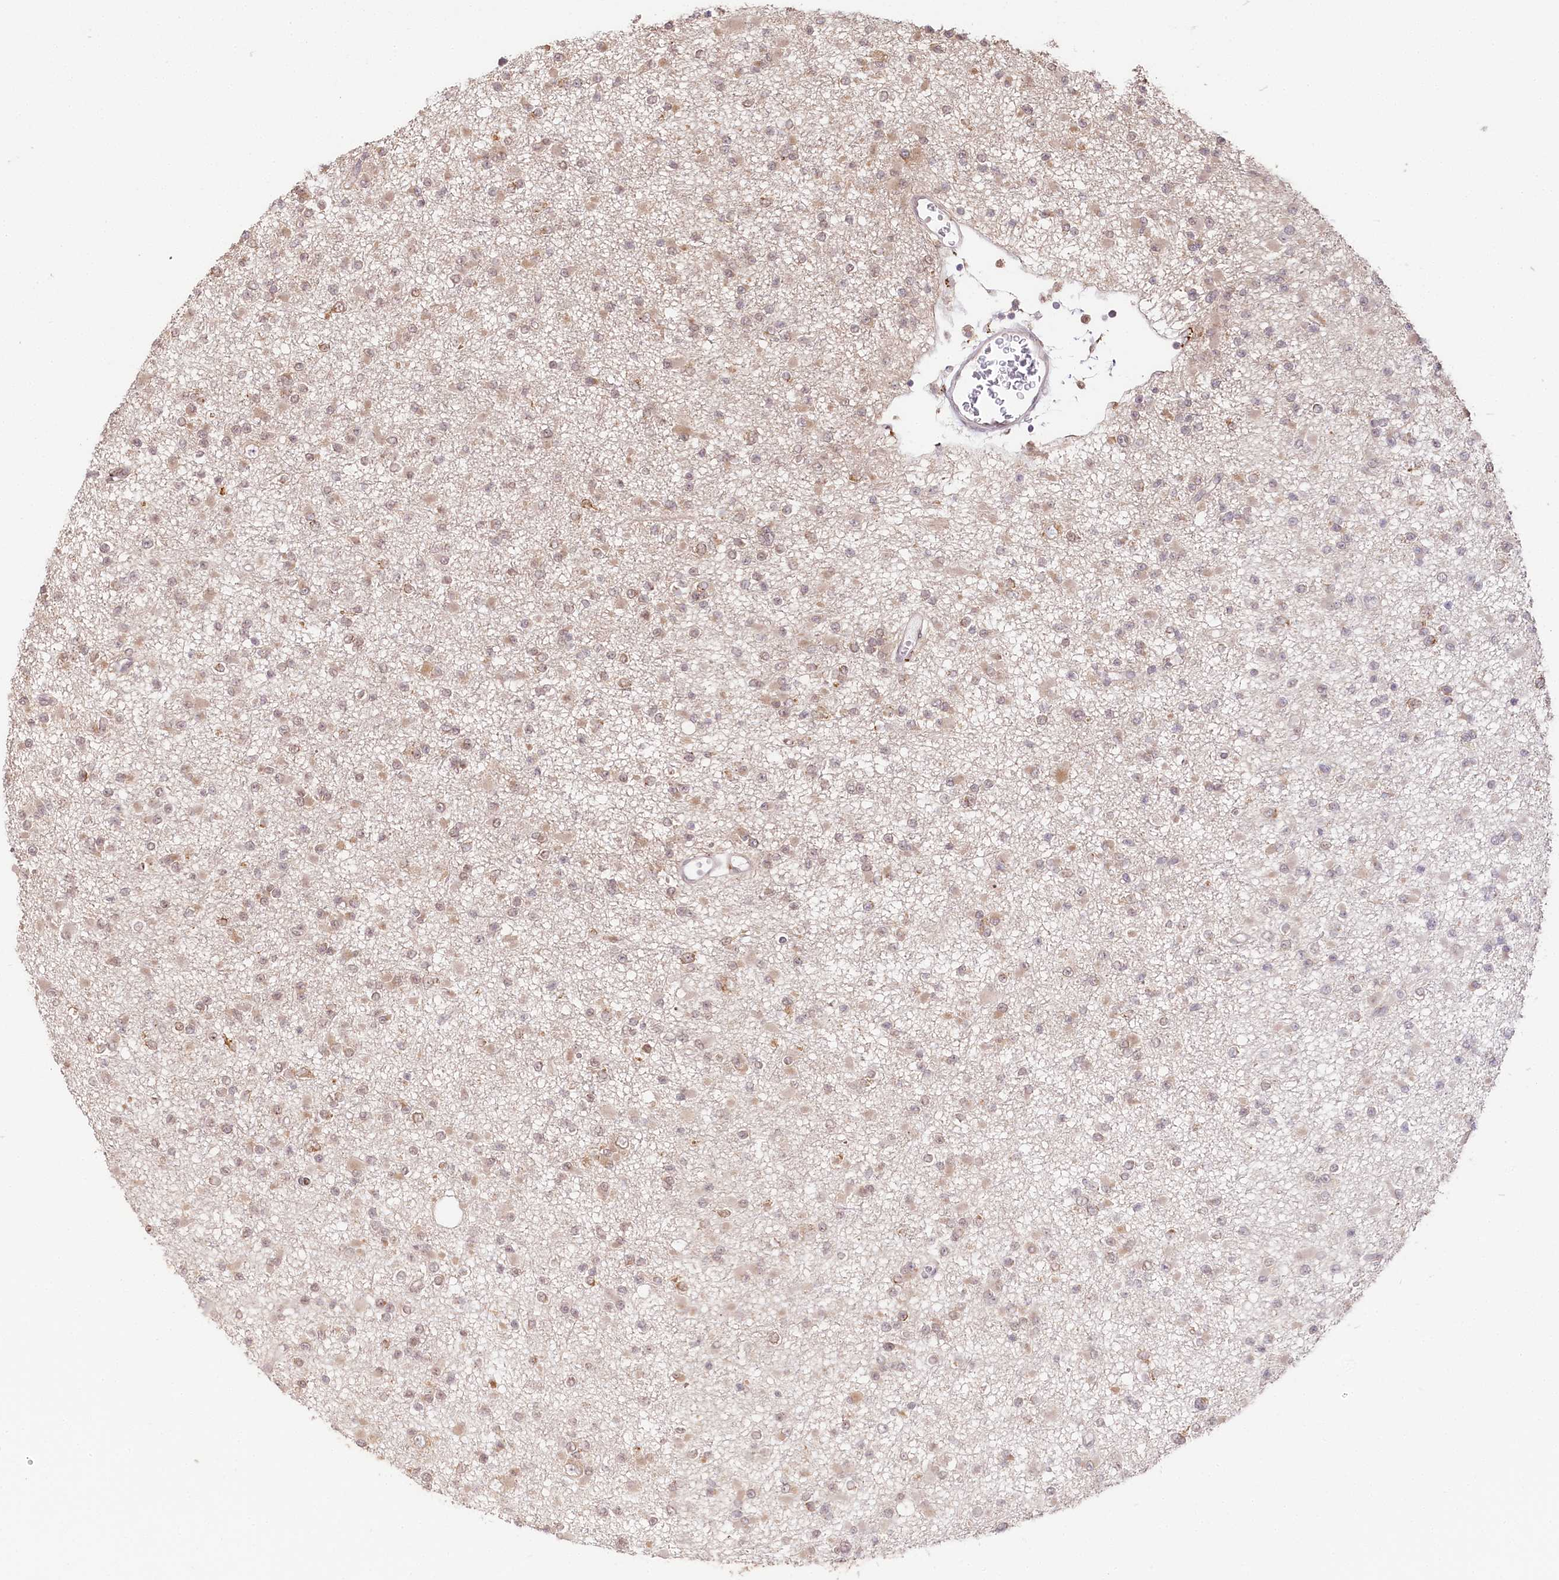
{"staining": {"intensity": "weak", "quantity": ">75%", "location": "cytoplasmic/membranous,nuclear"}, "tissue": "glioma", "cell_type": "Tumor cells", "image_type": "cancer", "snomed": [{"axis": "morphology", "description": "Glioma, malignant, Low grade"}, {"axis": "topography", "description": "Brain"}], "caption": "Immunohistochemical staining of human glioma shows low levels of weak cytoplasmic/membranous and nuclear positivity in about >75% of tumor cells. The protein is stained brown, and the nuclei are stained in blue (DAB IHC with brightfield microscopy, high magnification).", "gene": "ENSG00000144785", "patient": {"sex": "female", "age": 22}}